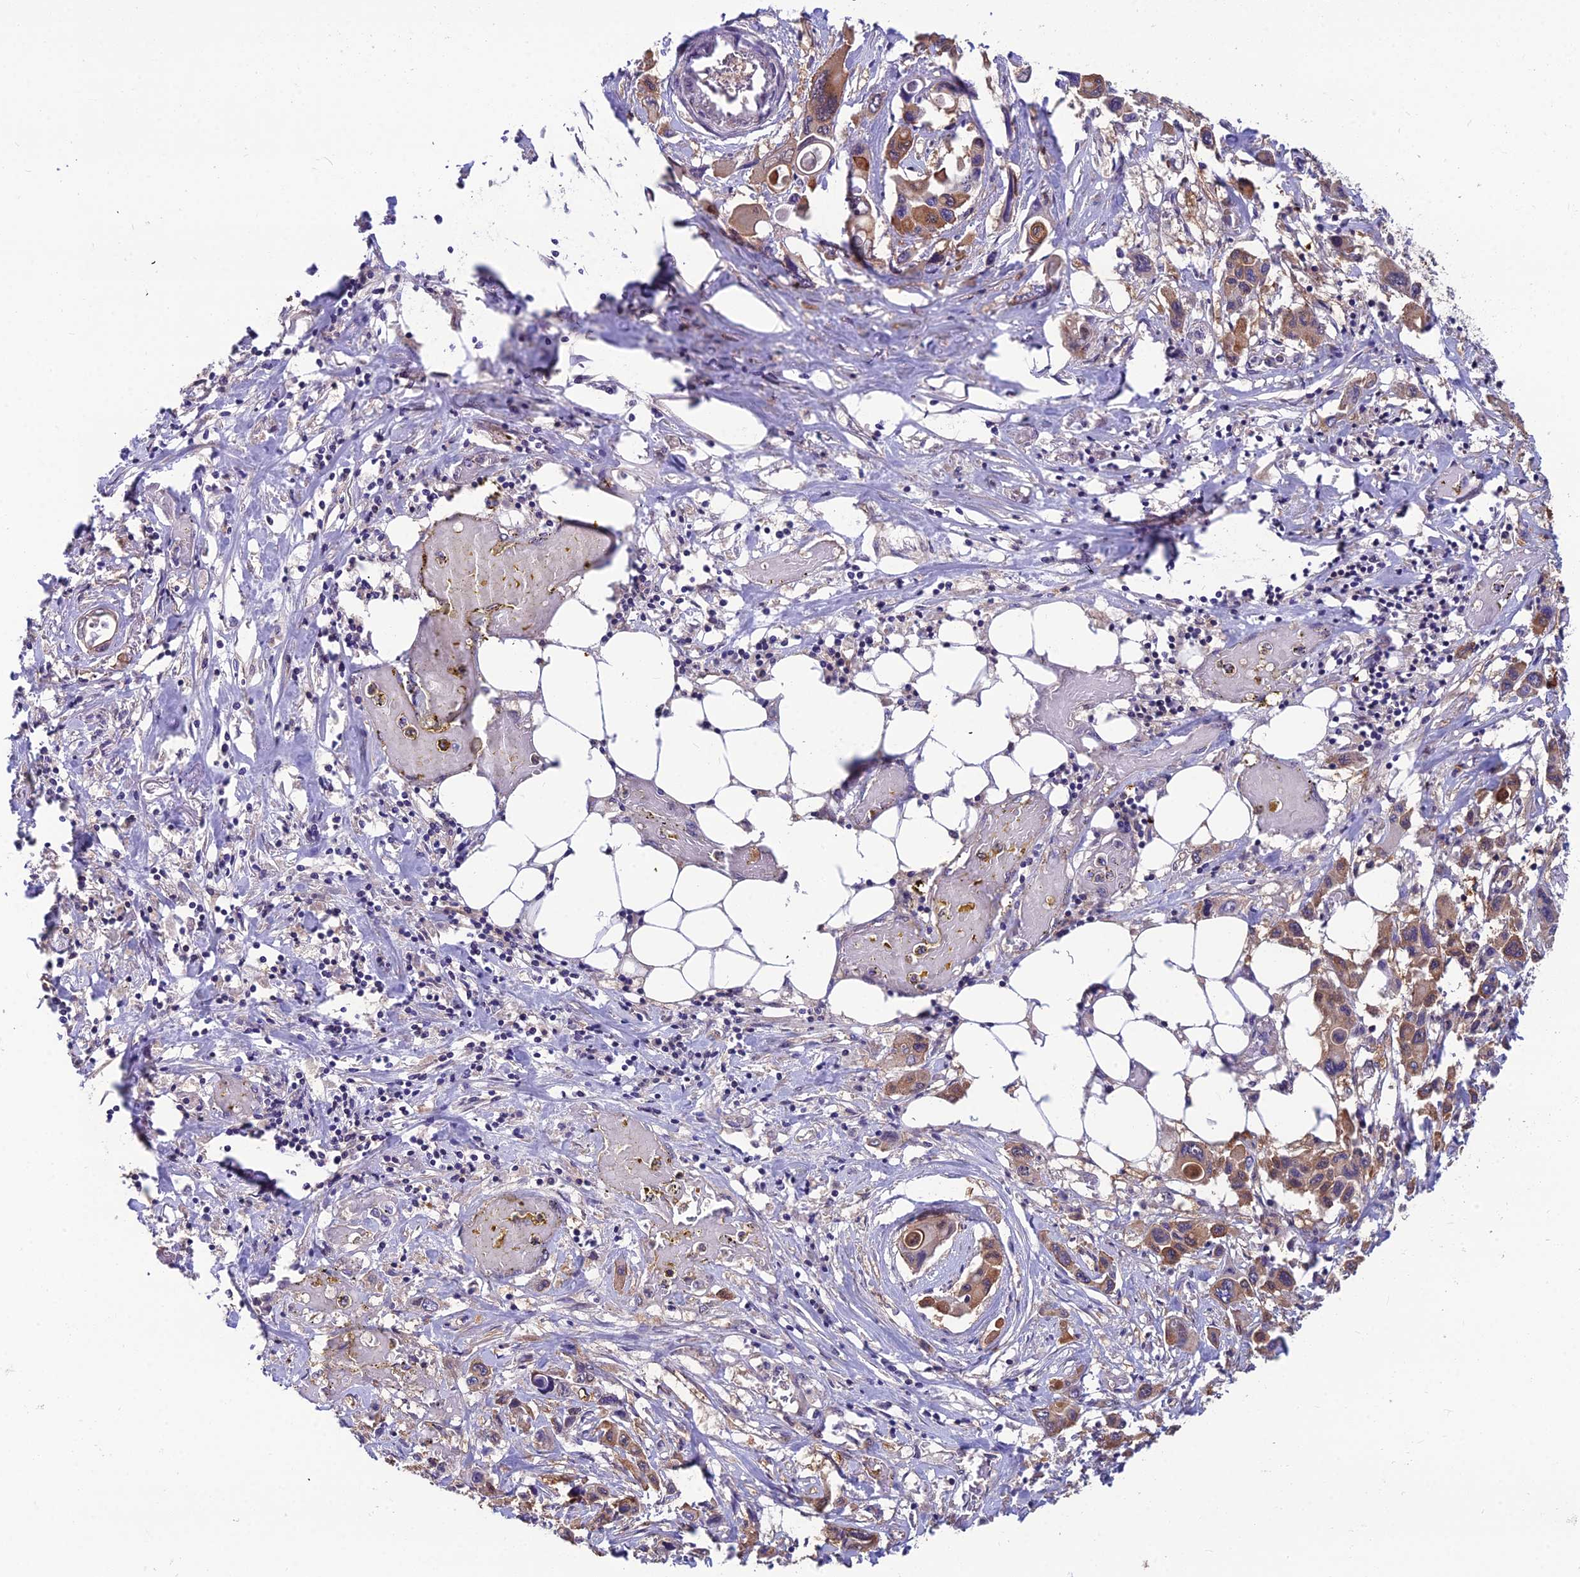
{"staining": {"intensity": "moderate", "quantity": "<25%", "location": "cytoplasmic/membranous"}, "tissue": "pancreatic cancer", "cell_type": "Tumor cells", "image_type": "cancer", "snomed": [{"axis": "morphology", "description": "Adenocarcinoma, NOS"}, {"axis": "topography", "description": "Pancreas"}], "caption": "The photomicrograph shows a brown stain indicating the presence of a protein in the cytoplasmic/membranous of tumor cells in adenocarcinoma (pancreatic).", "gene": "MVD", "patient": {"sex": "male", "age": 92}}